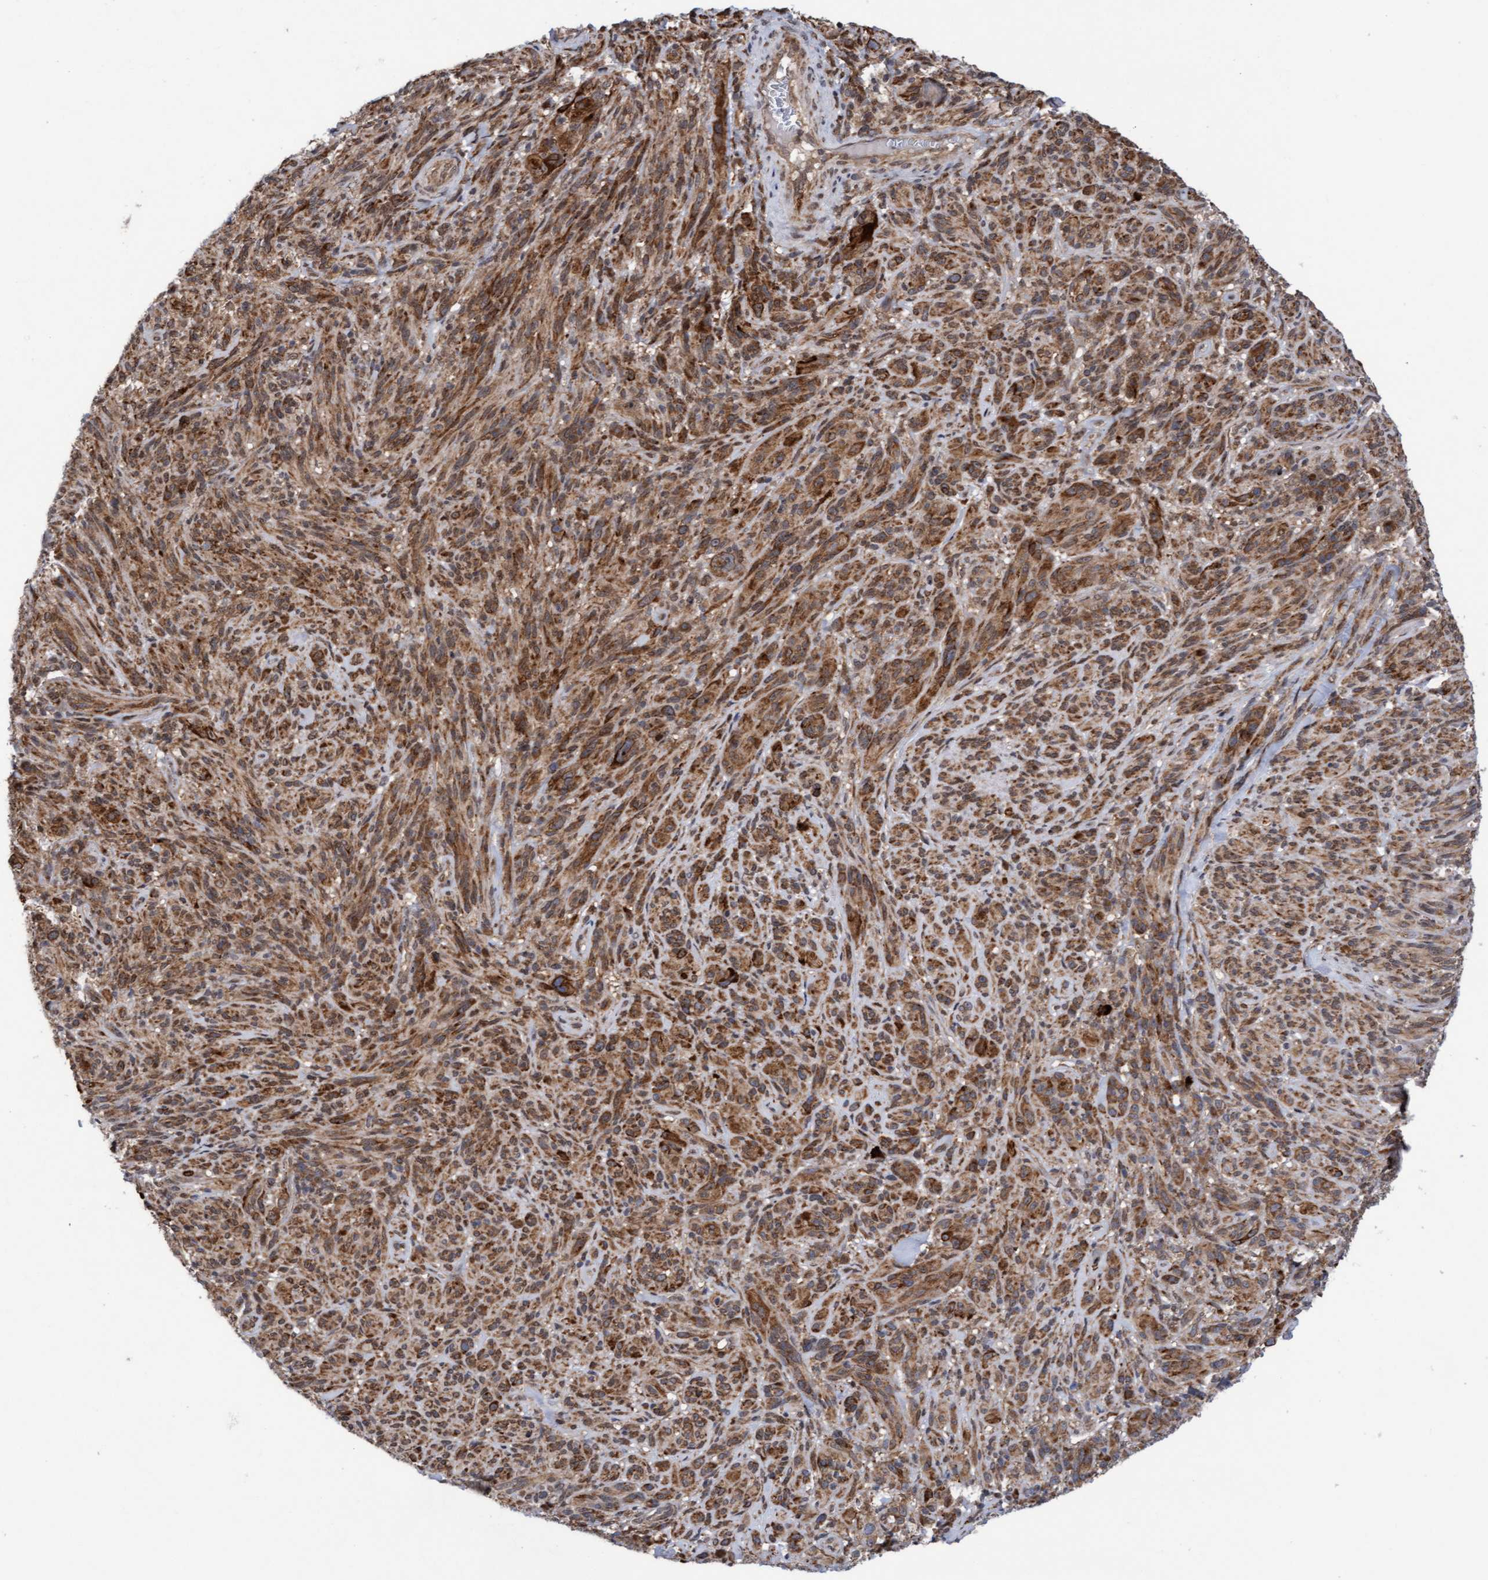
{"staining": {"intensity": "strong", "quantity": ">75%", "location": "cytoplasmic/membranous"}, "tissue": "melanoma", "cell_type": "Tumor cells", "image_type": "cancer", "snomed": [{"axis": "morphology", "description": "Malignant melanoma, NOS"}, {"axis": "topography", "description": "Skin of head"}], "caption": "A histopathology image of human melanoma stained for a protein reveals strong cytoplasmic/membranous brown staining in tumor cells.", "gene": "TANC2", "patient": {"sex": "male", "age": 96}}